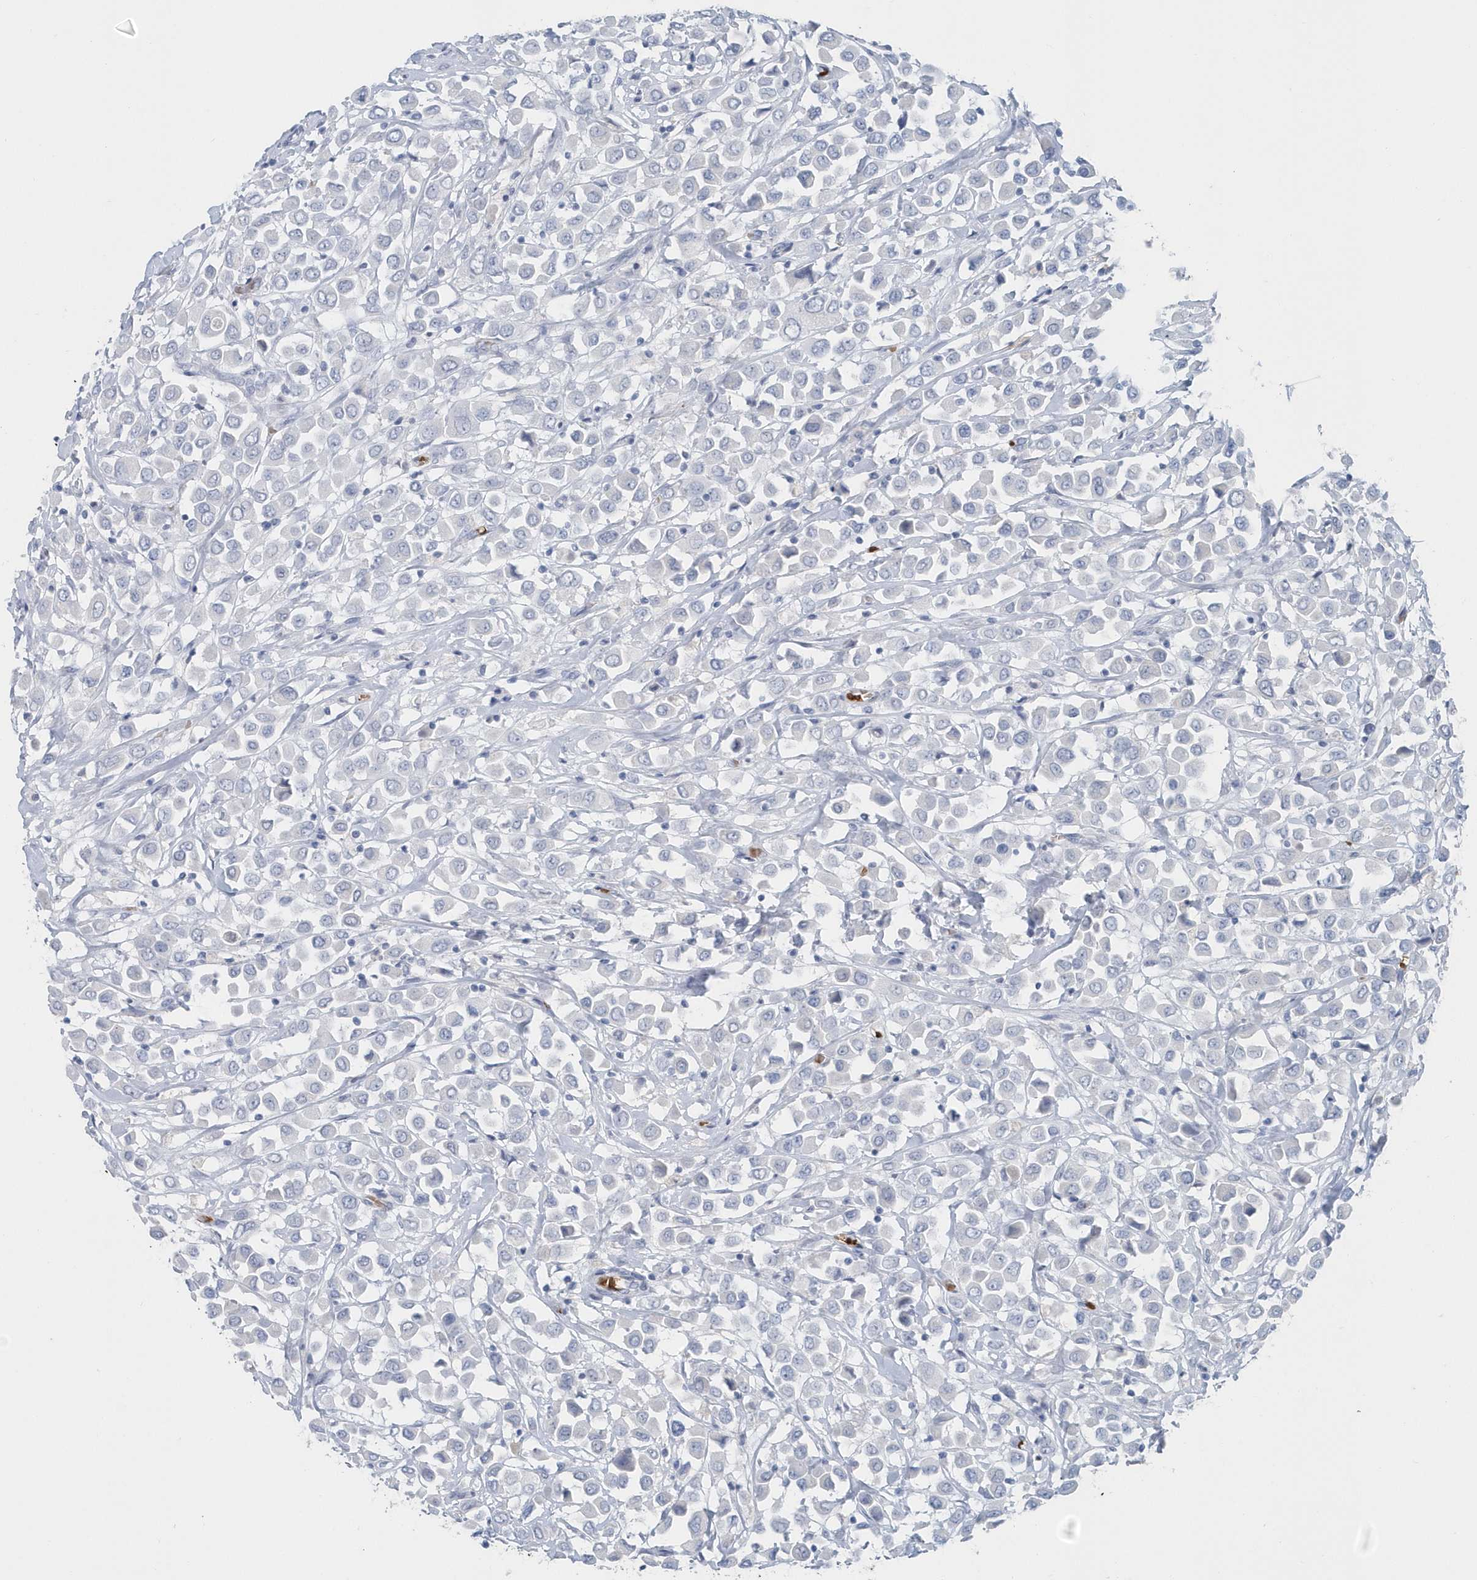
{"staining": {"intensity": "negative", "quantity": "none", "location": "none"}, "tissue": "breast cancer", "cell_type": "Tumor cells", "image_type": "cancer", "snomed": [{"axis": "morphology", "description": "Duct carcinoma"}, {"axis": "topography", "description": "Breast"}], "caption": "Immunohistochemistry image of human breast cancer stained for a protein (brown), which displays no positivity in tumor cells.", "gene": "HBA2", "patient": {"sex": "female", "age": 61}}